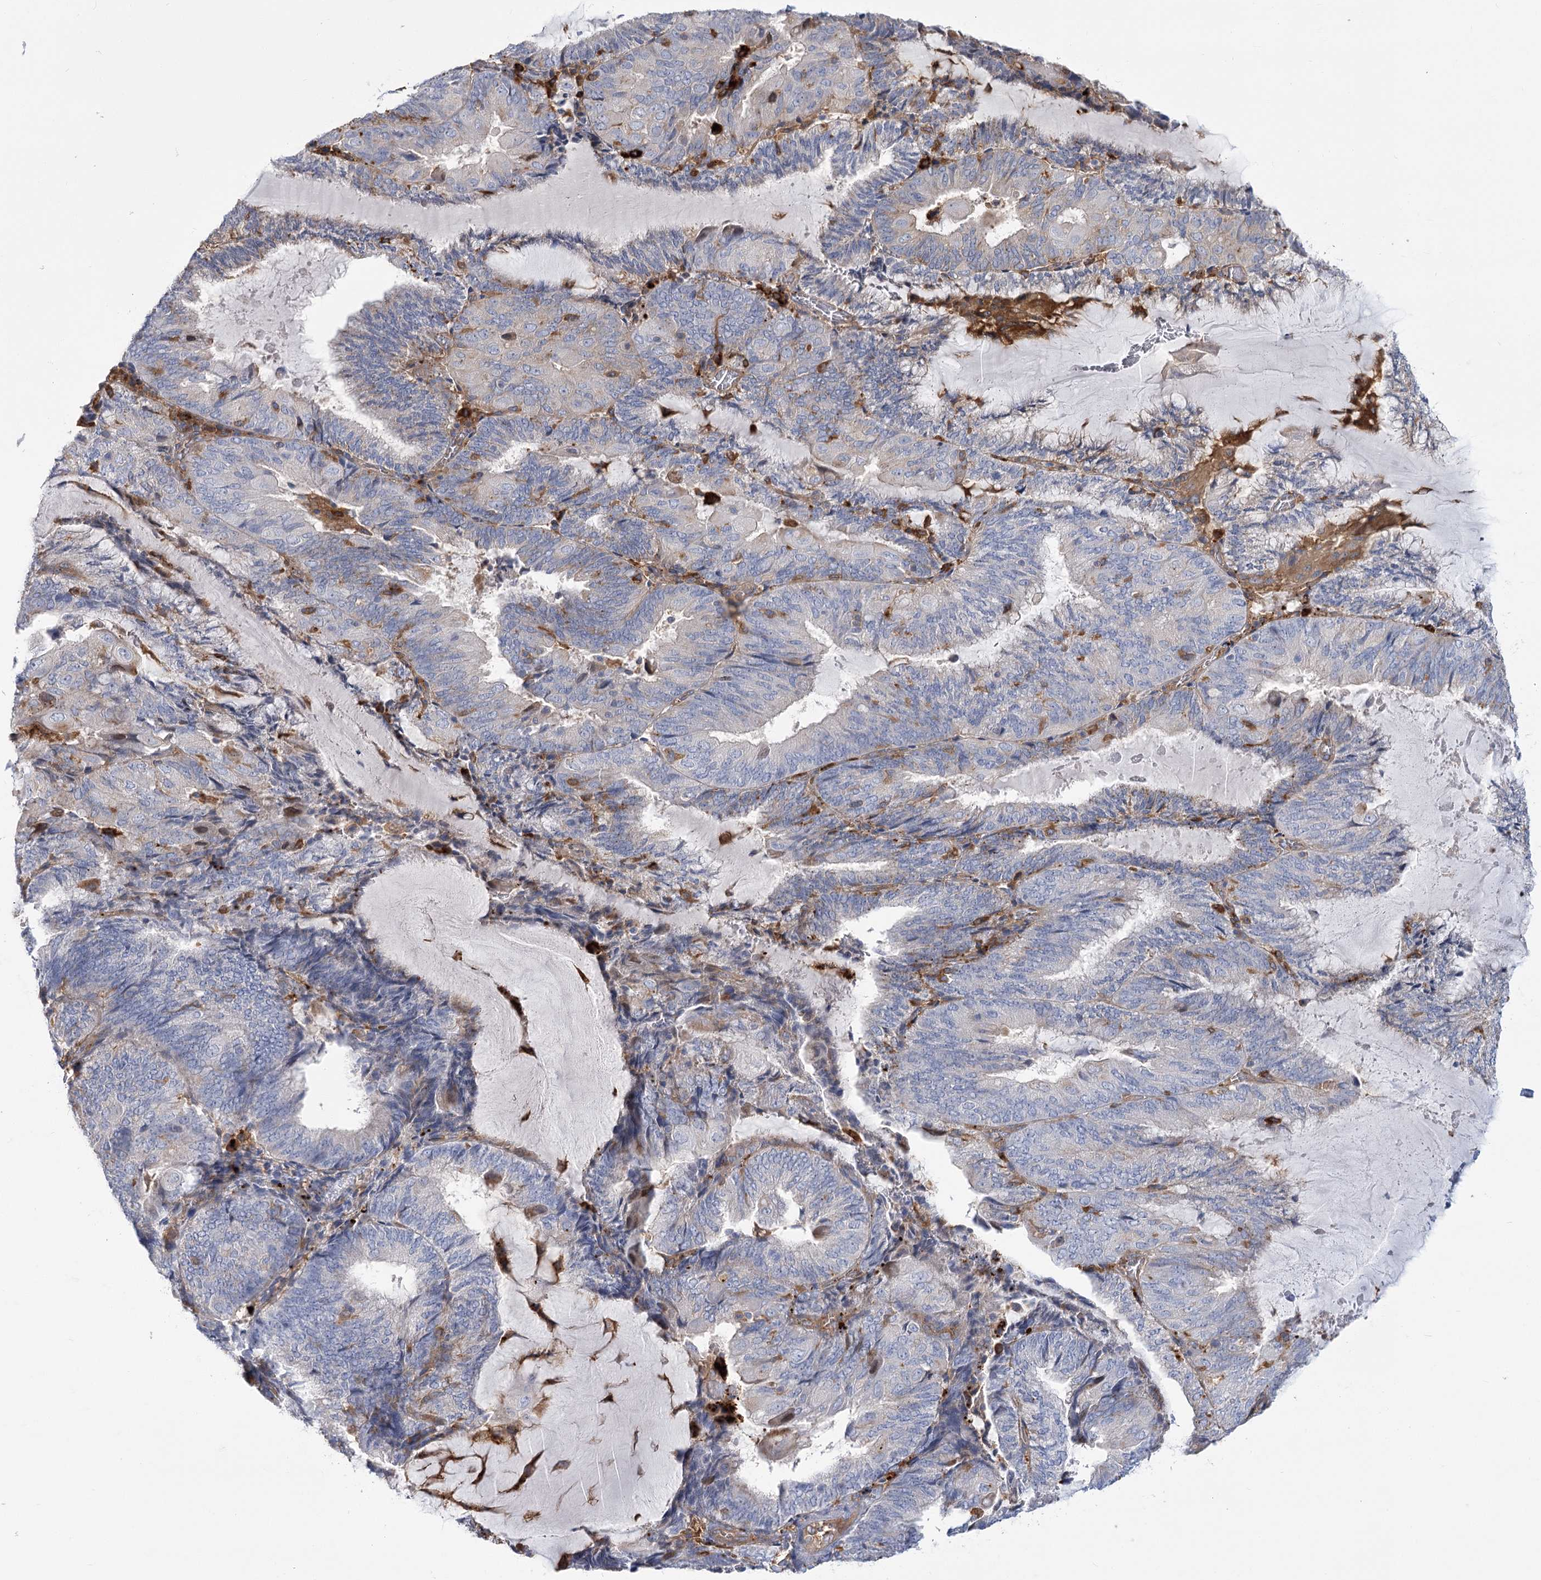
{"staining": {"intensity": "negative", "quantity": "none", "location": "none"}, "tissue": "endometrial cancer", "cell_type": "Tumor cells", "image_type": "cancer", "snomed": [{"axis": "morphology", "description": "Adenocarcinoma, NOS"}, {"axis": "topography", "description": "Endometrium"}], "caption": "This is an IHC micrograph of human endometrial cancer (adenocarcinoma). There is no staining in tumor cells.", "gene": "GUSB", "patient": {"sex": "female", "age": 81}}